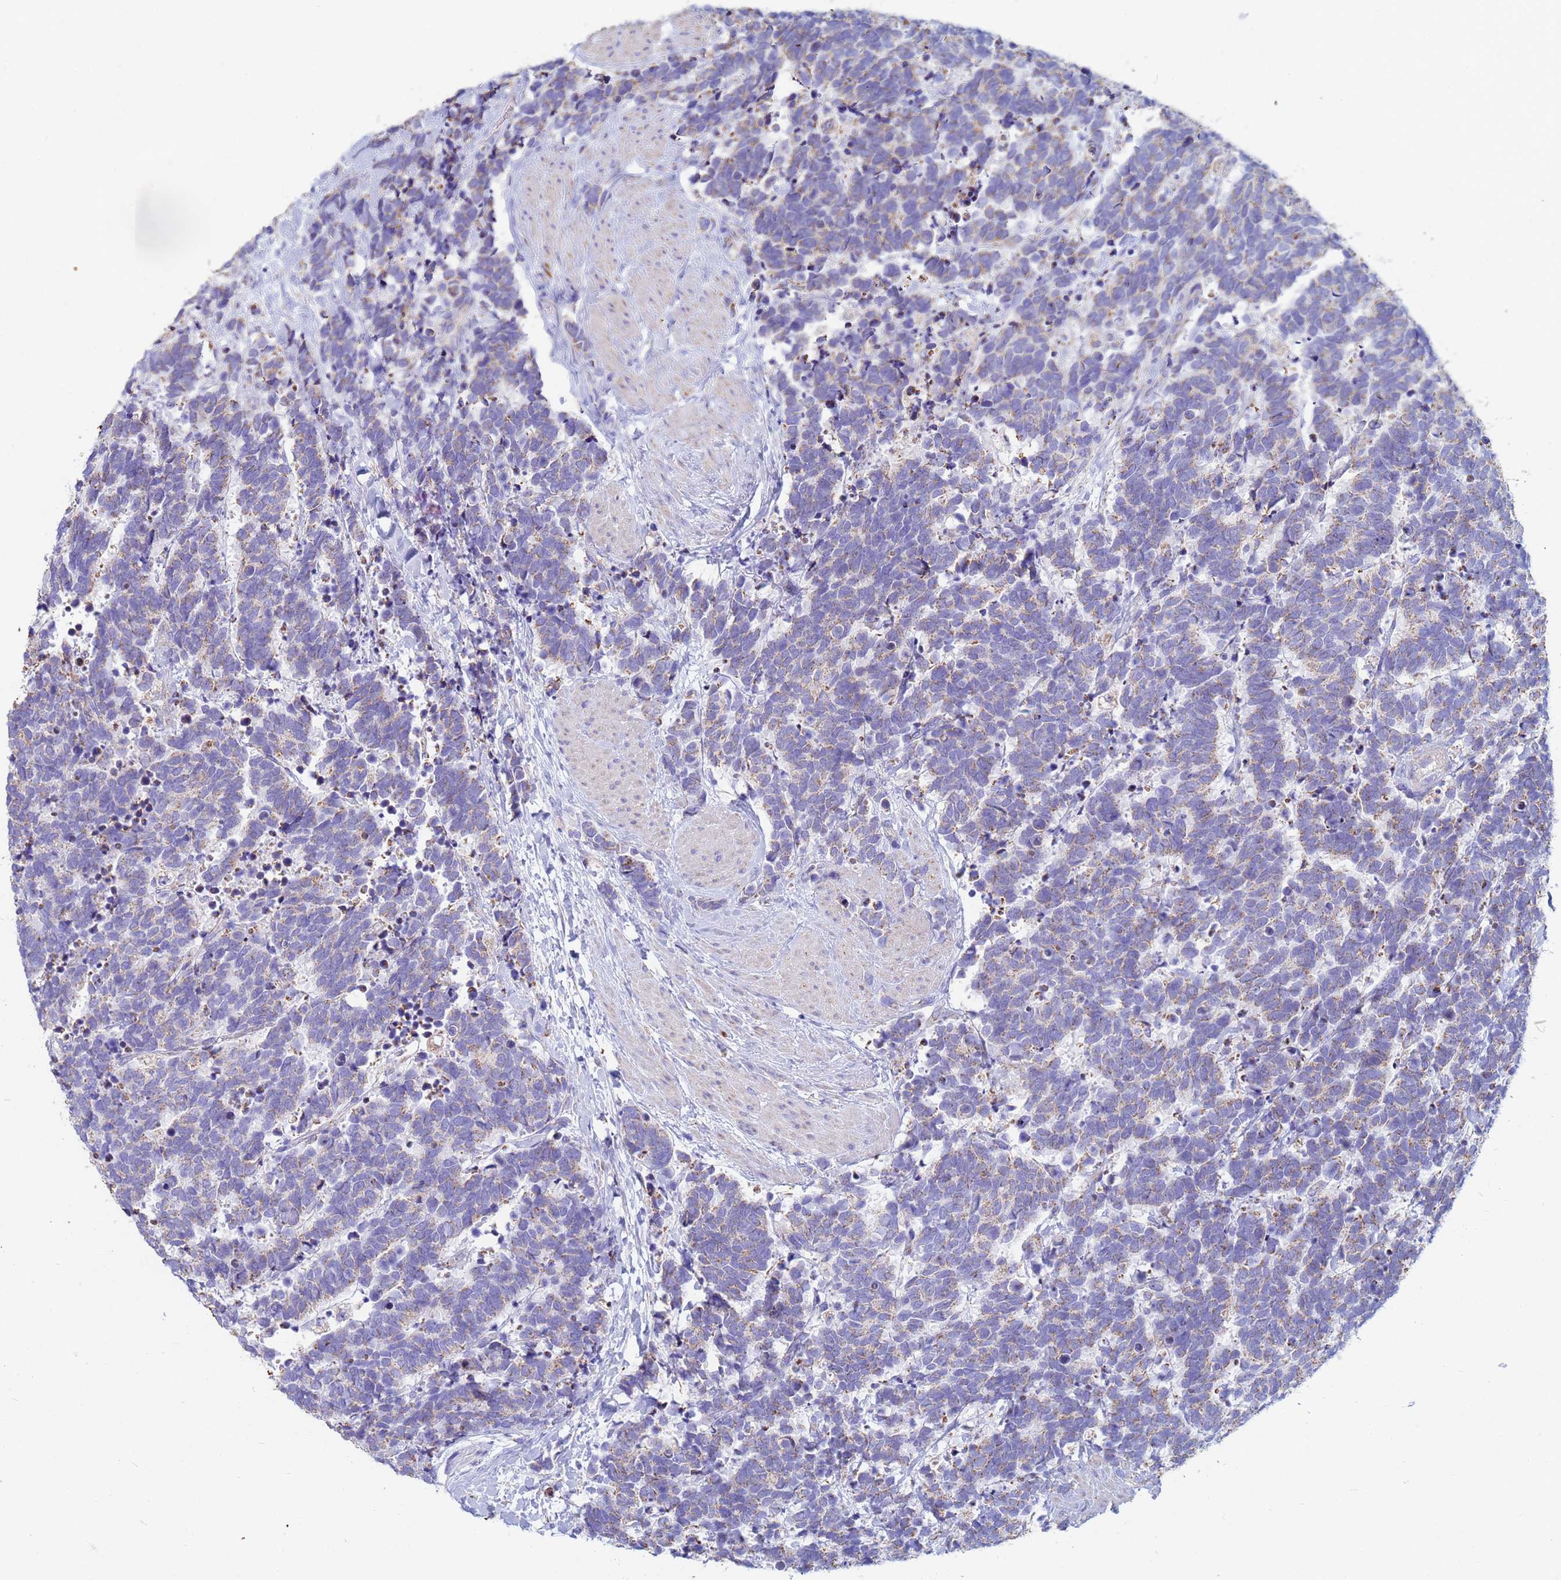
{"staining": {"intensity": "weak", "quantity": "25%-75%", "location": "cytoplasmic/membranous"}, "tissue": "carcinoid", "cell_type": "Tumor cells", "image_type": "cancer", "snomed": [{"axis": "morphology", "description": "Carcinoma, NOS"}, {"axis": "morphology", "description": "Carcinoid, malignant, NOS"}, {"axis": "topography", "description": "Prostate"}], "caption": "Protein staining of carcinoid tissue reveals weak cytoplasmic/membranous positivity in approximately 25%-75% of tumor cells. Nuclei are stained in blue.", "gene": "UQCRH", "patient": {"sex": "male", "age": 57}}